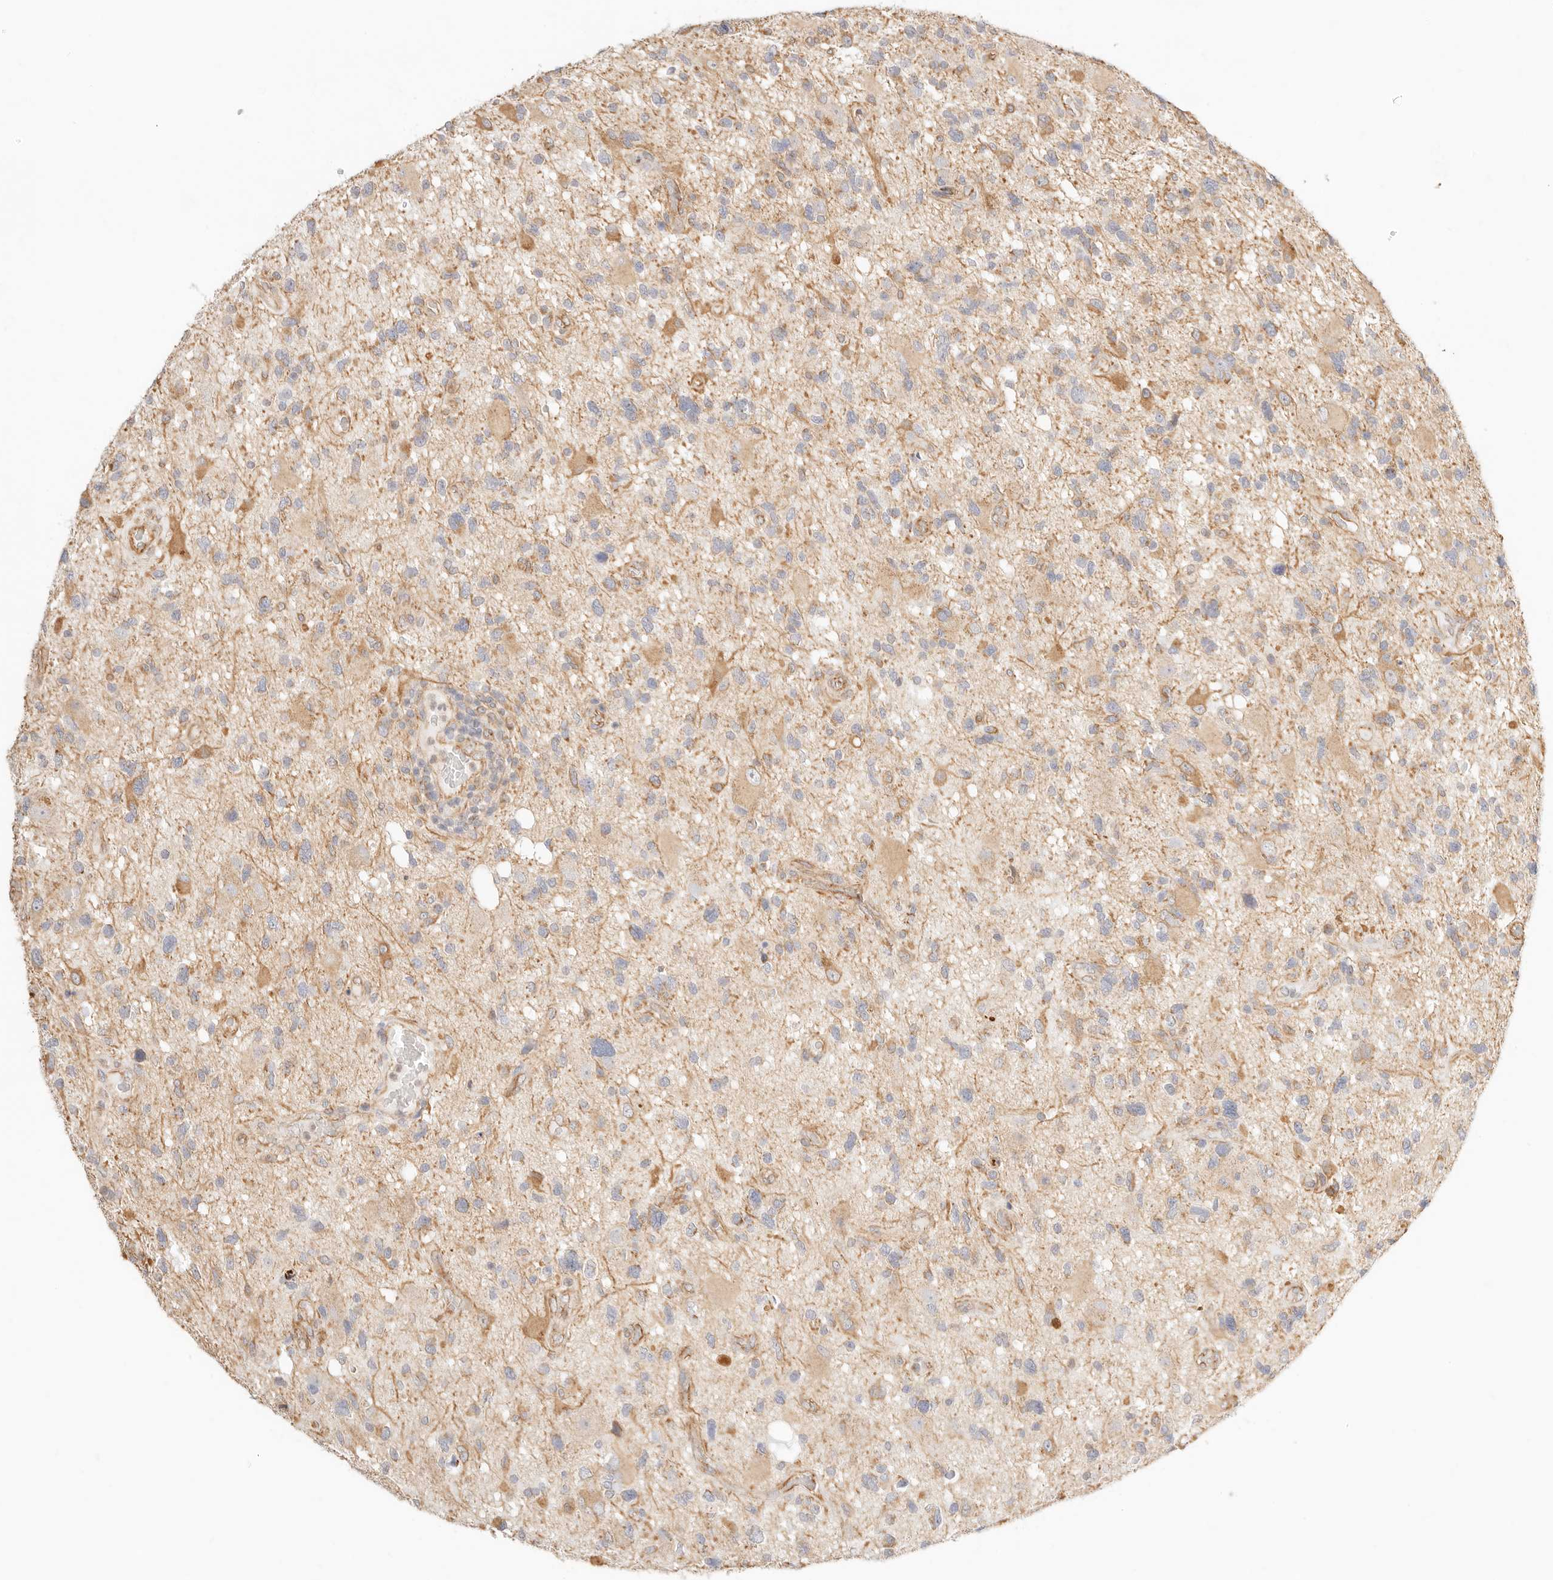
{"staining": {"intensity": "moderate", "quantity": "<25%", "location": "cytoplasmic/membranous"}, "tissue": "glioma", "cell_type": "Tumor cells", "image_type": "cancer", "snomed": [{"axis": "morphology", "description": "Glioma, malignant, High grade"}, {"axis": "topography", "description": "Brain"}], "caption": "This is an image of immunohistochemistry staining of glioma, which shows moderate staining in the cytoplasmic/membranous of tumor cells.", "gene": "ZC3H11A", "patient": {"sex": "male", "age": 33}}